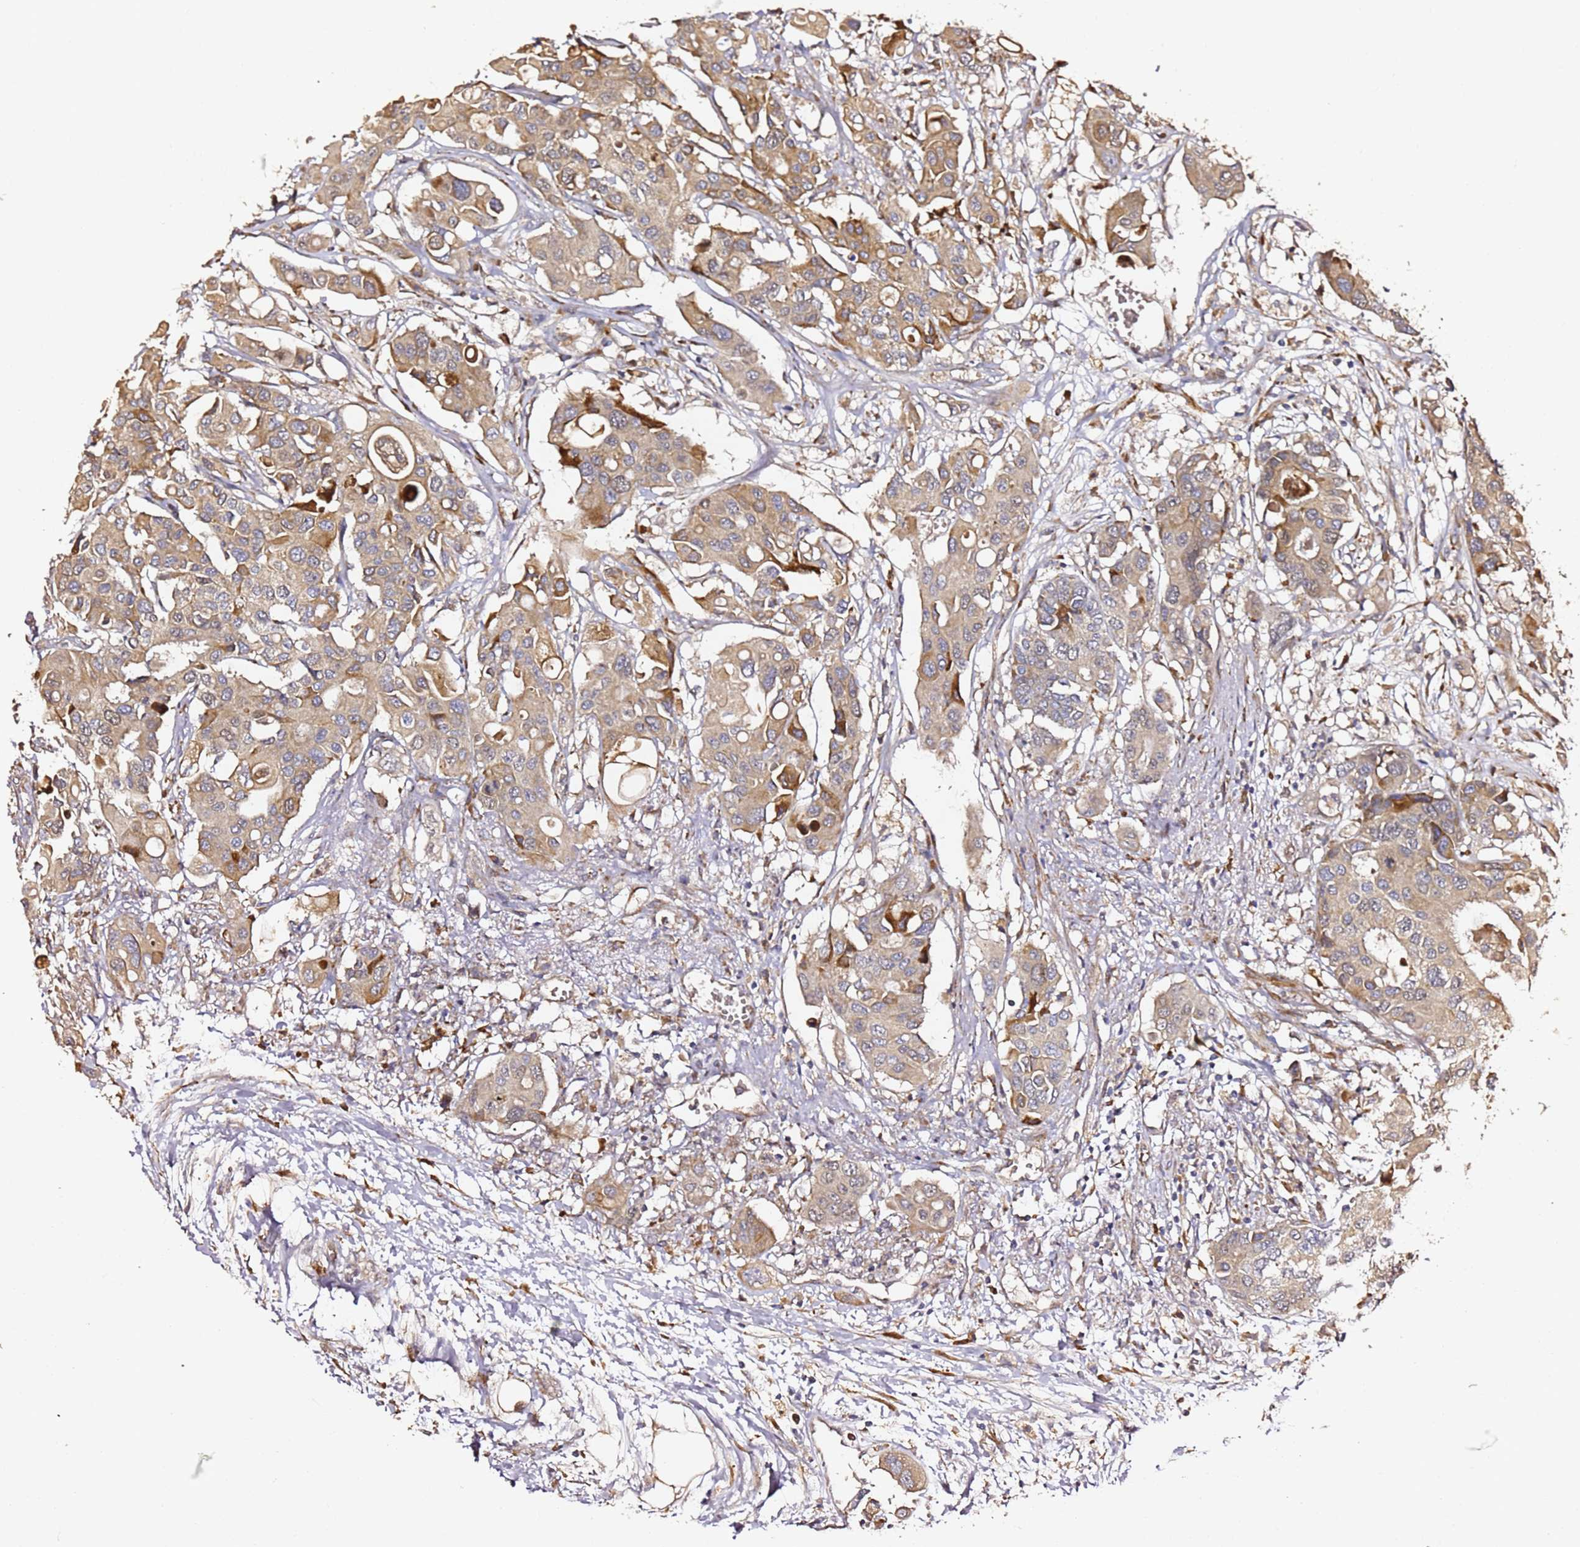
{"staining": {"intensity": "moderate", "quantity": "<25%", "location": "cytoplasmic/membranous"}, "tissue": "colorectal cancer", "cell_type": "Tumor cells", "image_type": "cancer", "snomed": [{"axis": "morphology", "description": "Adenocarcinoma, NOS"}, {"axis": "topography", "description": "Colon"}], "caption": "Brown immunohistochemical staining in colorectal cancer (adenocarcinoma) exhibits moderate cytoplasmic/membranous staining in approximately <25% of tumor cells.", "gene": "HSD17B7", "patient": {"sex": "male", "age": 77}}